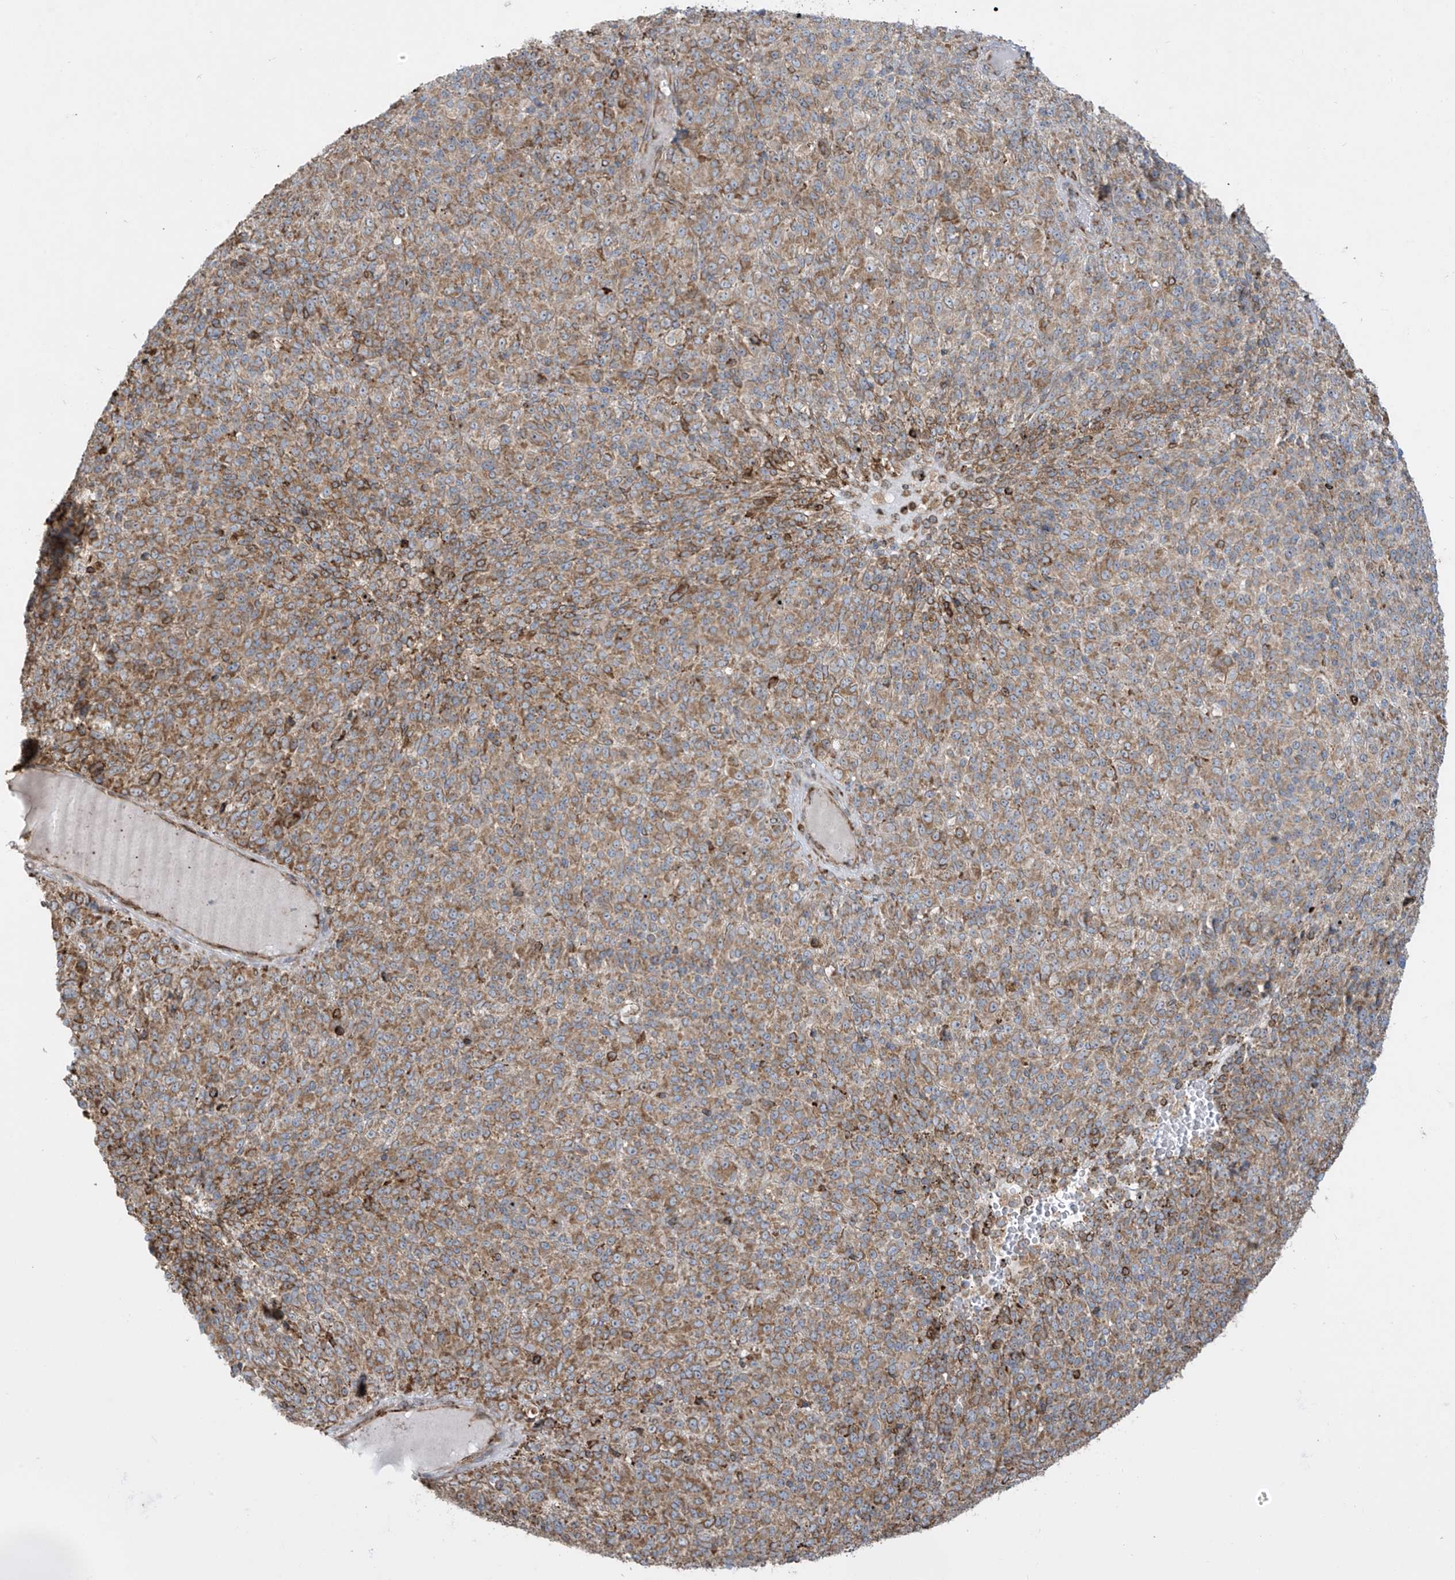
{"staining": {"intensity": "moderate", "quantity": ">75%", "location": "cytoplasmic/membranous"}, "tissue": "melanoma", "cell_type": "Tumor cells", "image_type": "cancer", "snomed": [{"axis": "morphology", "description": "Malignant melanoma, Metastatic site"}, {"axis": "topography", "description": "Brain"}], "caption": "Protein expression analysis of human malignant melanoma (metastatic site) reveals moderate cytoplasmic/membranous positivity in about >75% of tumor cells.", "gene": "MX1", "patient": {"sex": "female", "age": 56}}